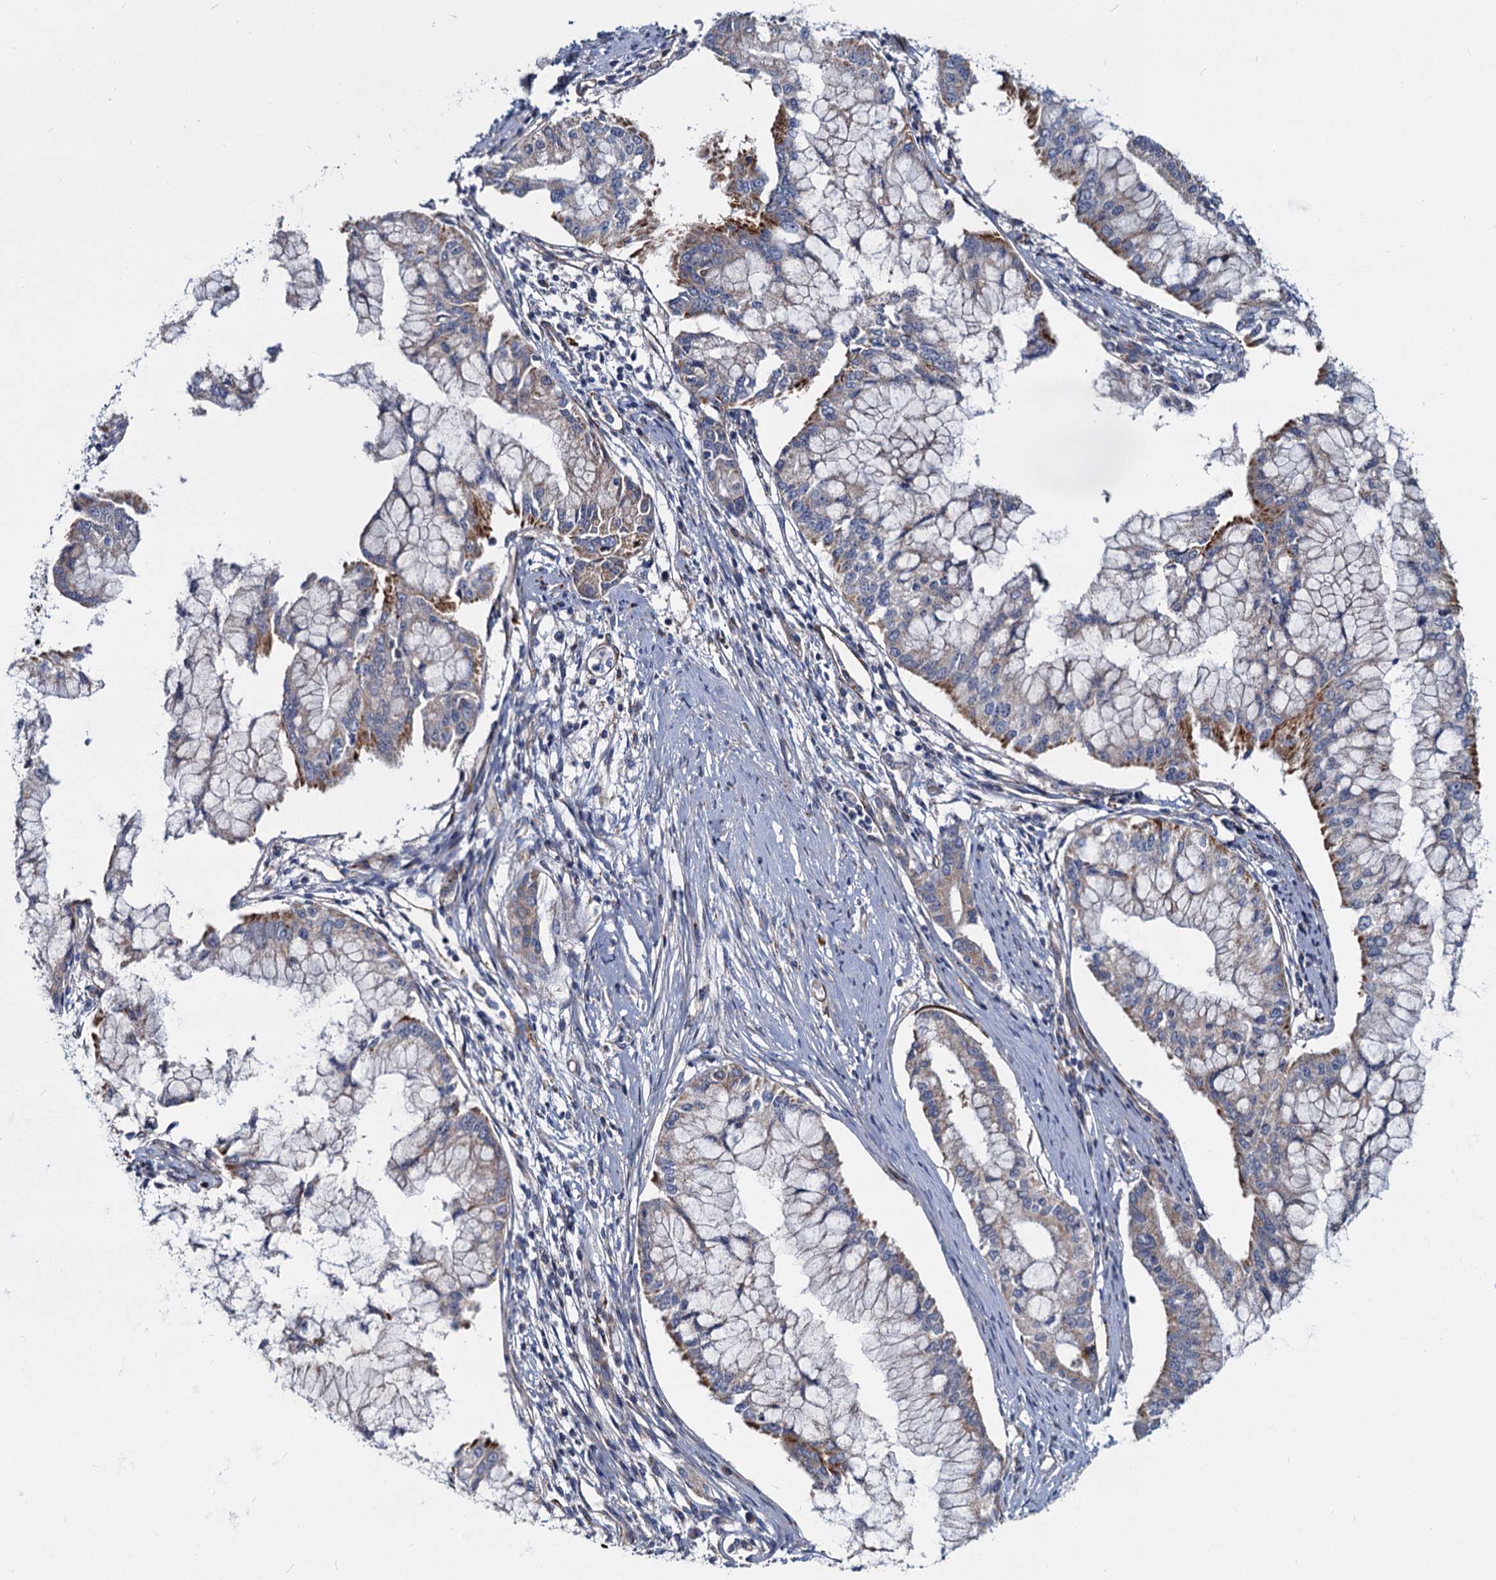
{"staining": {"intensity": "moderate", "quantity": "<25%", "location": "cytoplasmic/membranous"}, "tissue": "pancreatic cancer", "cell_type": "Tumor cells", "image_type": "cancer", "snomed": [{"axis": "morphology", "description": "Adenocarcinoma, NOS"}, {"axis": "topography", "description": "Pancreas"}], "caption": "IHC (DAB) staining of human pancreatic cancer demonstrates moderate cytoplasmic/membranous protein staining in approximately <25% of tumor cells.", "gene": "DCUN1D2", "patient": {"sex": "male", "age": 46}}